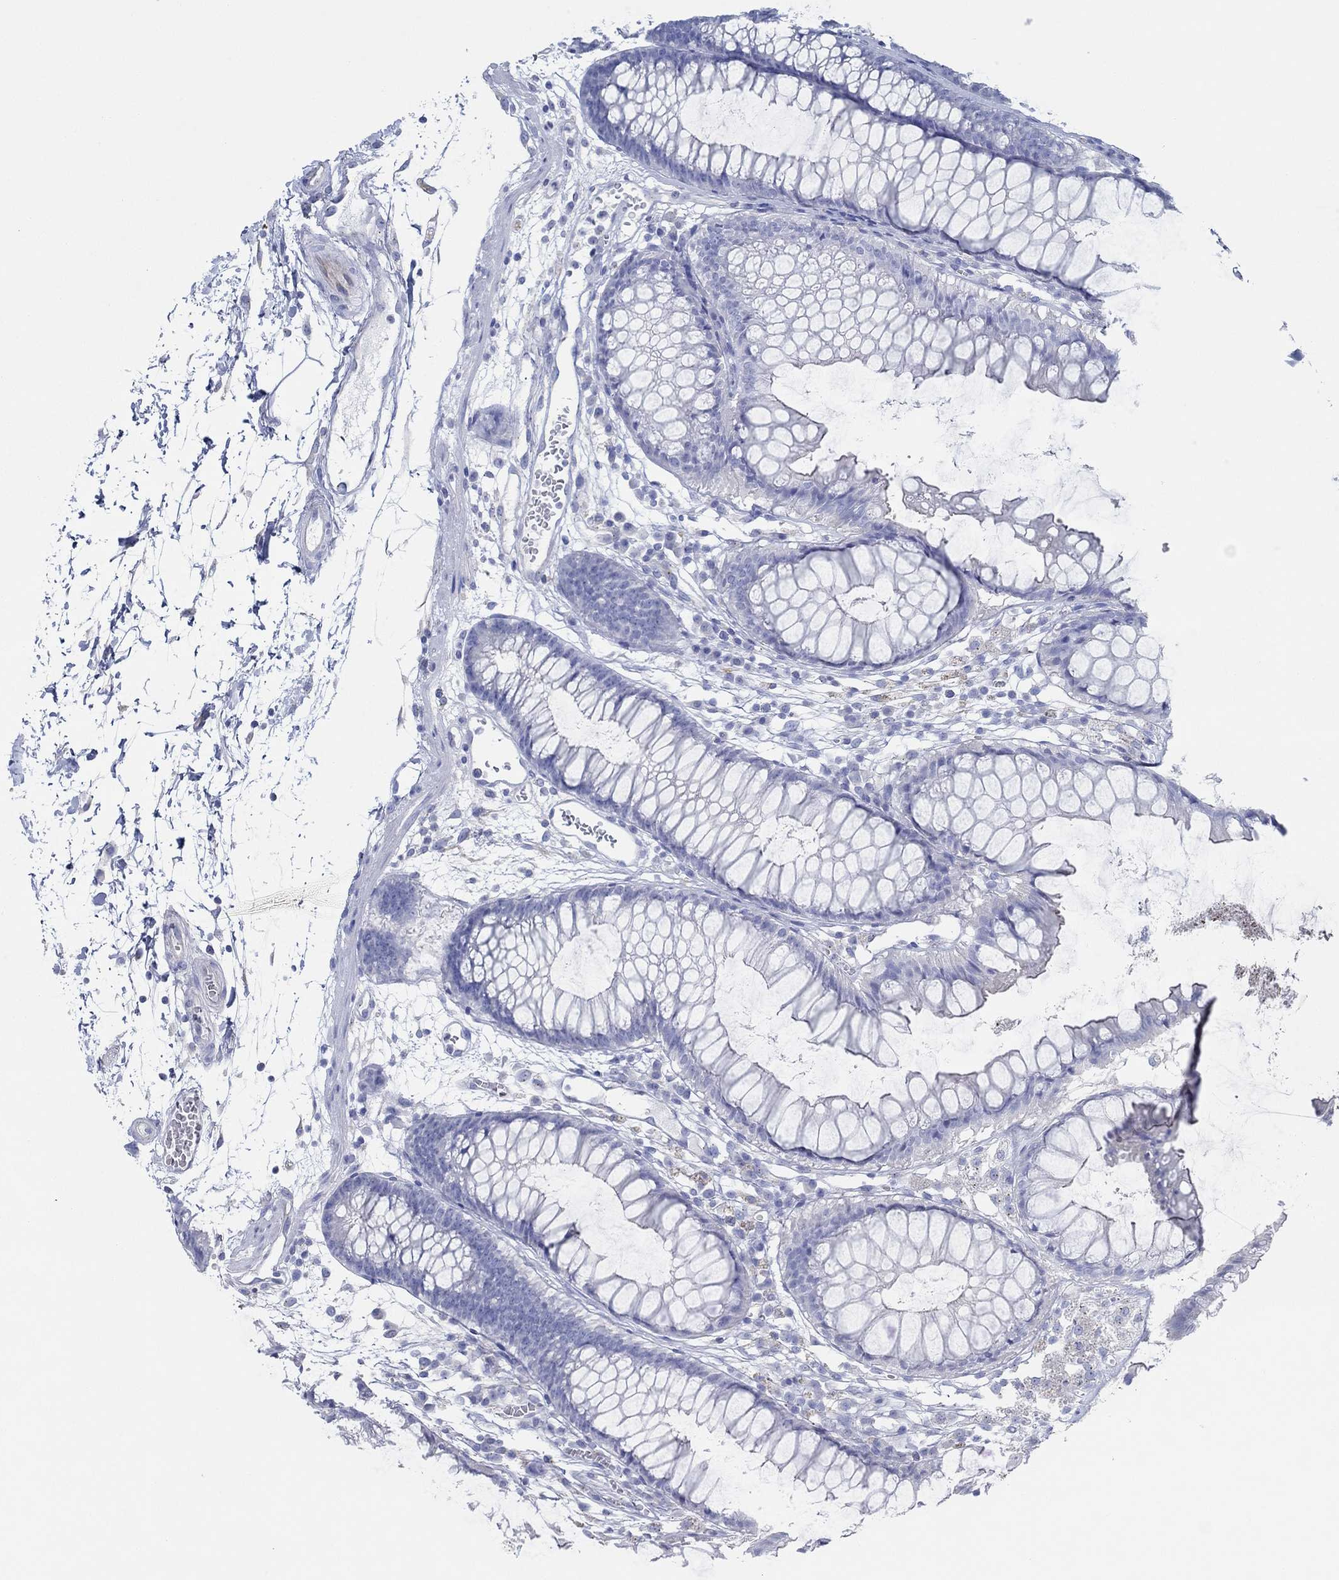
{"staining": {"intensity": "negative", "quantity": "none", "location": "none"}, "tissue": "colon", "cell_type": "Endothelial cells", "image_type": "normal", "snomed": [{"axis": "morphology", "description": "Normal tissue, NOS"}, {"axis": "morphology", "description": "Adenocarcinoma, NOS"}, {"axis": "topography", "description": "Colon"}], "caption": "IHC histopathology image of benign human colon stained for a protein (brown), which displays no staining in endothelial cells. The staining is performed using DAB (3,3'-diaminobenzidine) brown chromogen with nuclei counter-stained in using hematoxylin.", "gene": "IGFBP6", "patient": {"sex": "male", "age": 65}}